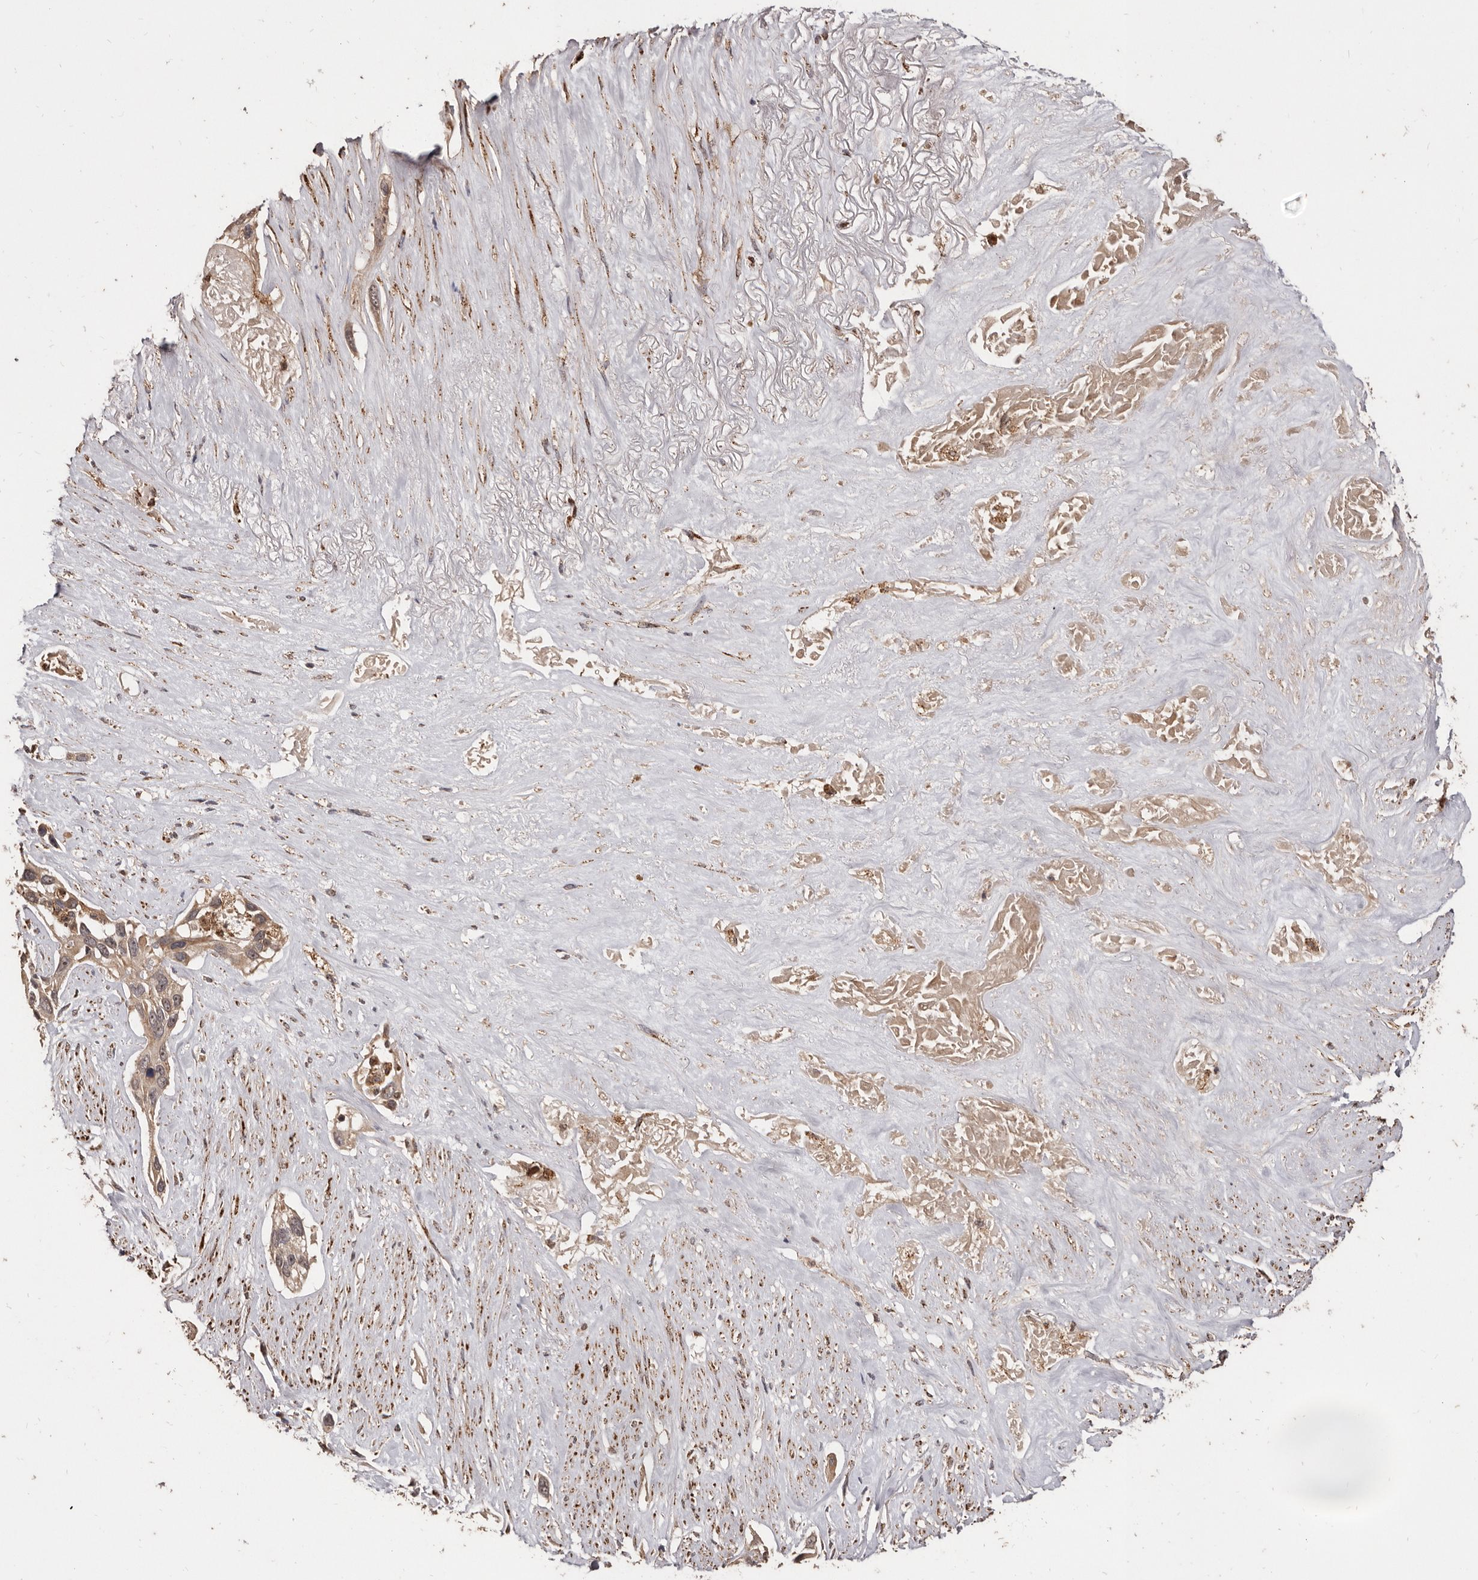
{"staining": {"intensity": "weak", "quantity": ">75%", "location": "cytoplasmic/membranous"}, "tissue": "pancreatic cancer", "cell_type": "Tumor cells", "image_type": "cancer", "snomed": [{"axis": "morphology", "description": "Adenocarcinoma, NOS"}, {"axis": "topography", "description": "Pancreas"}], "caption": "Adenocarcinoma (pancreatic) stained for a protein displays weak cytoplasmic/membranous positivity in tumor cells.", "gene": "AKAP7", "patient": {"sex": "female", "age": 60}}